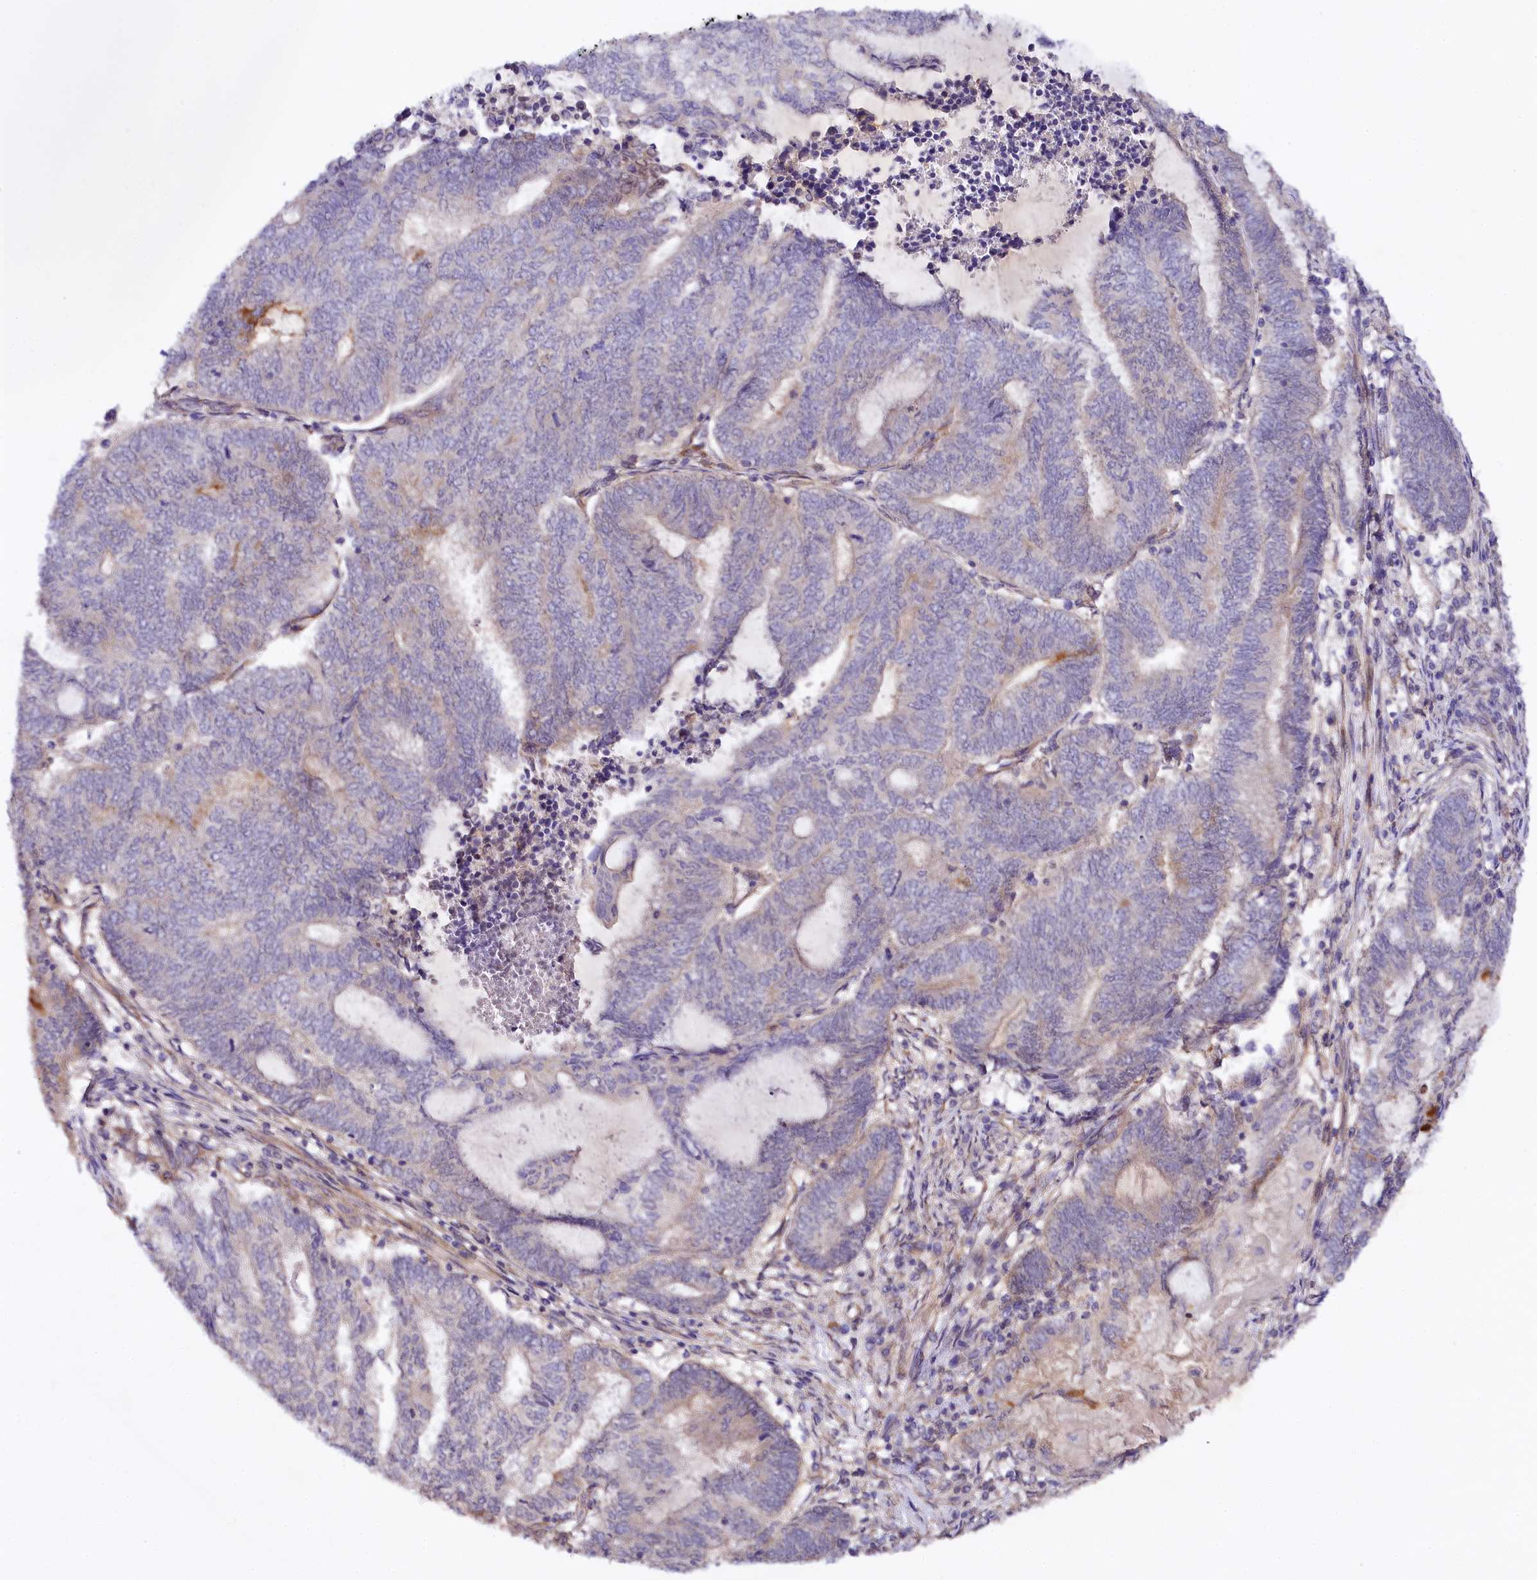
{"staining": {"intensity": "negative", "quantity": "none", "location": "none"}, "tissue": "endometrial cancer", "cell_type": "Tumor cells", "image_type": "cancer", "snomed": [{"axis": "morphology", "description": "Adenocarcinoma, NOS"}, {"axis": "topography", "description": "Uterus"}, {"axis": "topography", "description": "Endometrium"}], "caption": "DAB immunohistochemical staining of human endometrial cancer (adenocarcinoma) demonstrates no significant positivity in tumor cells.", "gene": "PHLDB1", "patient": {"sex": "female", "age": 70}}